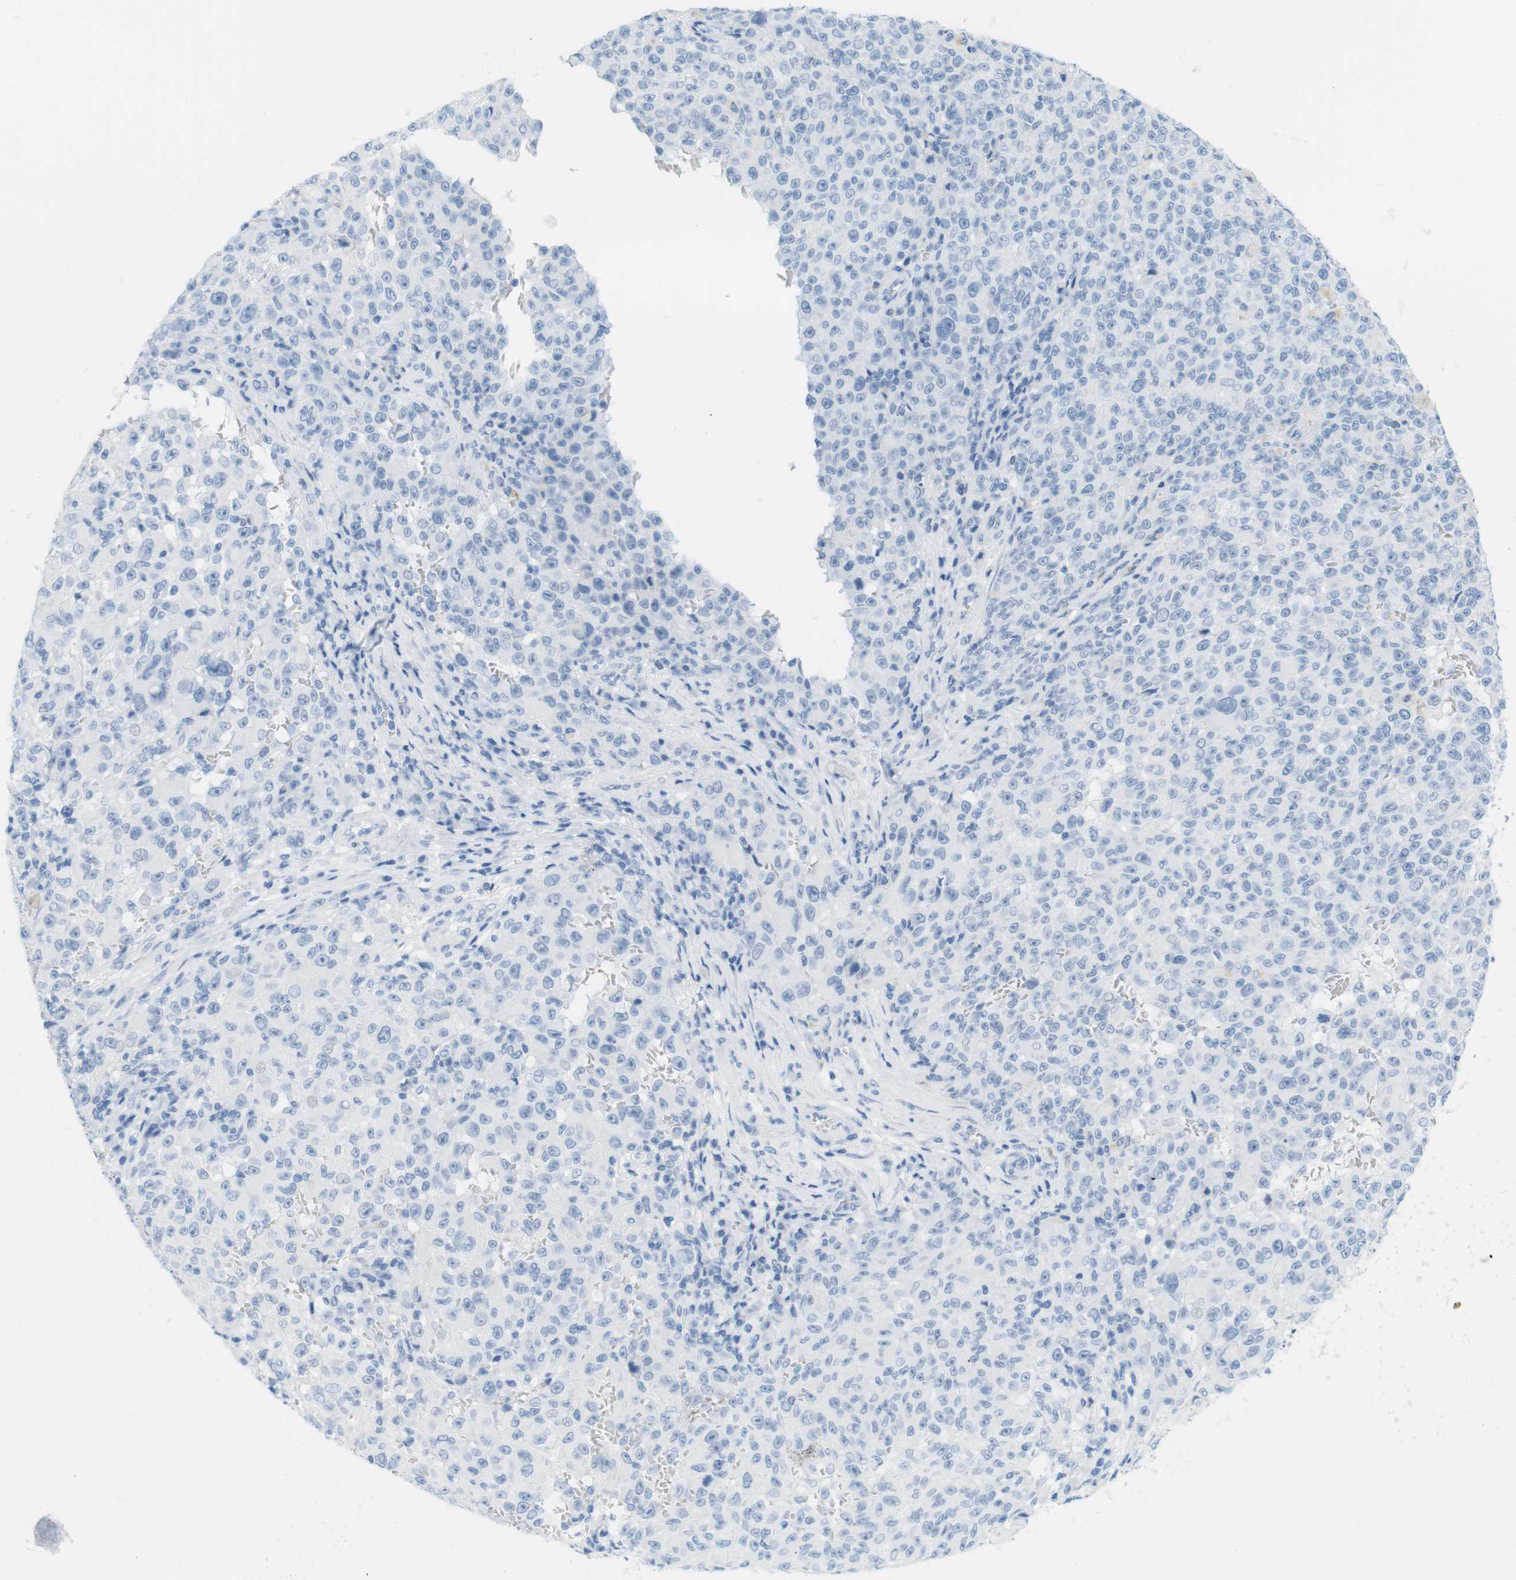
{"staining": {"intensity": "negative", "quantity": "none", "location": "none"}, "tissue": "melanoma", "cell_type": "Tumor cells", "image_type": "cancer", "snomed": [{"axis": "morphology", "description": "Malignant melanoma, NOS"}, {"axis": "topography", "description": "Skin"}], "caption": "Immunohistochemical staining of malignant melanoma exhibits no significant expression in tumor cells.", "gene": "TNNT2", "patient": {"sex": "female", "age": 82}}